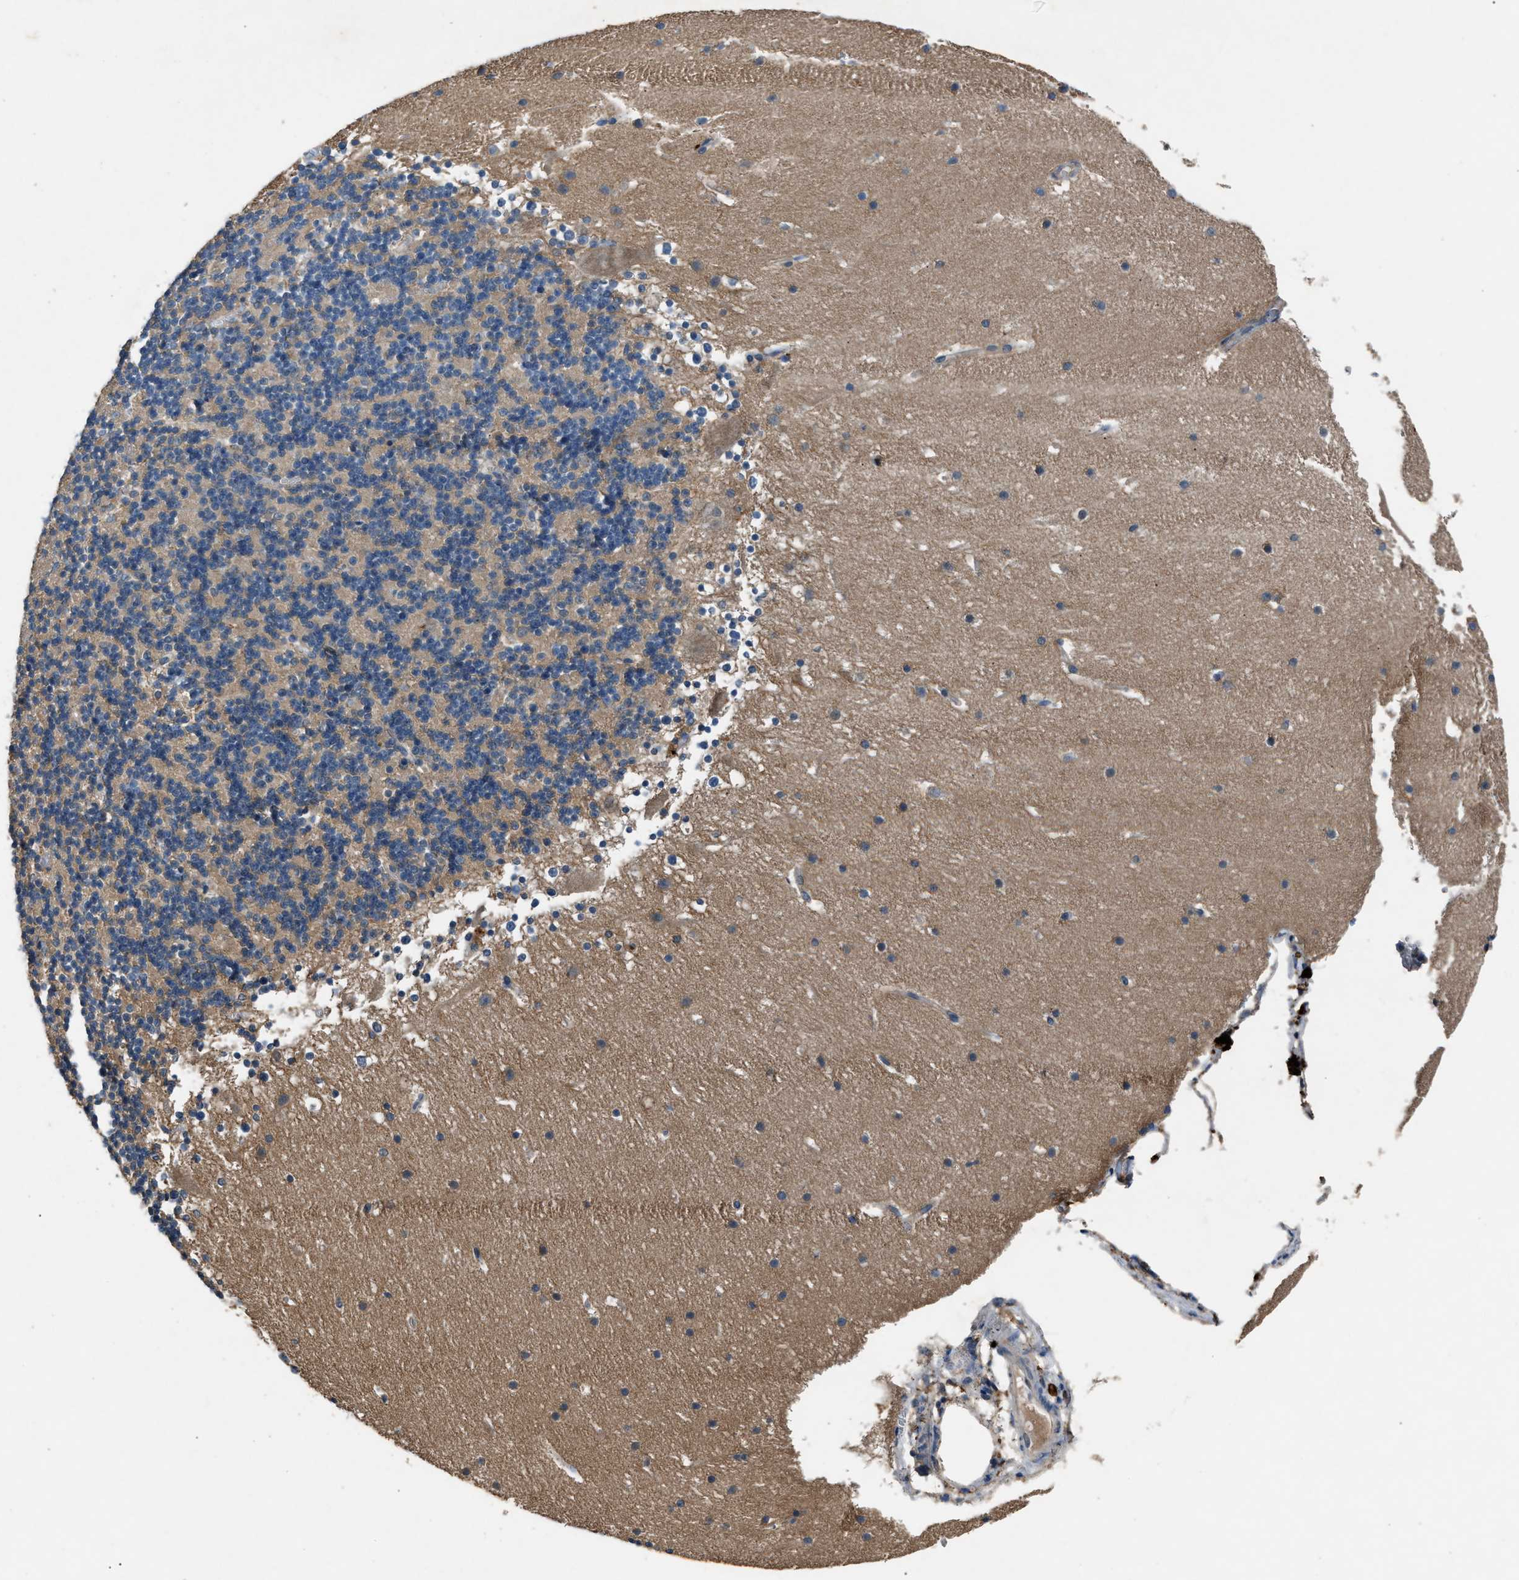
{"staining": {"intensity": "negative", "quantity": "none", "location": "none"}, "tissue": "cerebellum", "cell_type": "Cells in granular layer", "image_type": "normal", "snomed": [{"axis": "morphology", "description": "Normal tissue, NOS"}, {"axis": "topography", "description": "Cerebellum"}], "caption": "Immunohistochemistry (IHC) micrograph of normal human cerebellum stained for a protein (brown), which exhibits no positivity in cells in granular layer.", "gene": "PPID", "patient": {"sex": "male", "age": 45}}